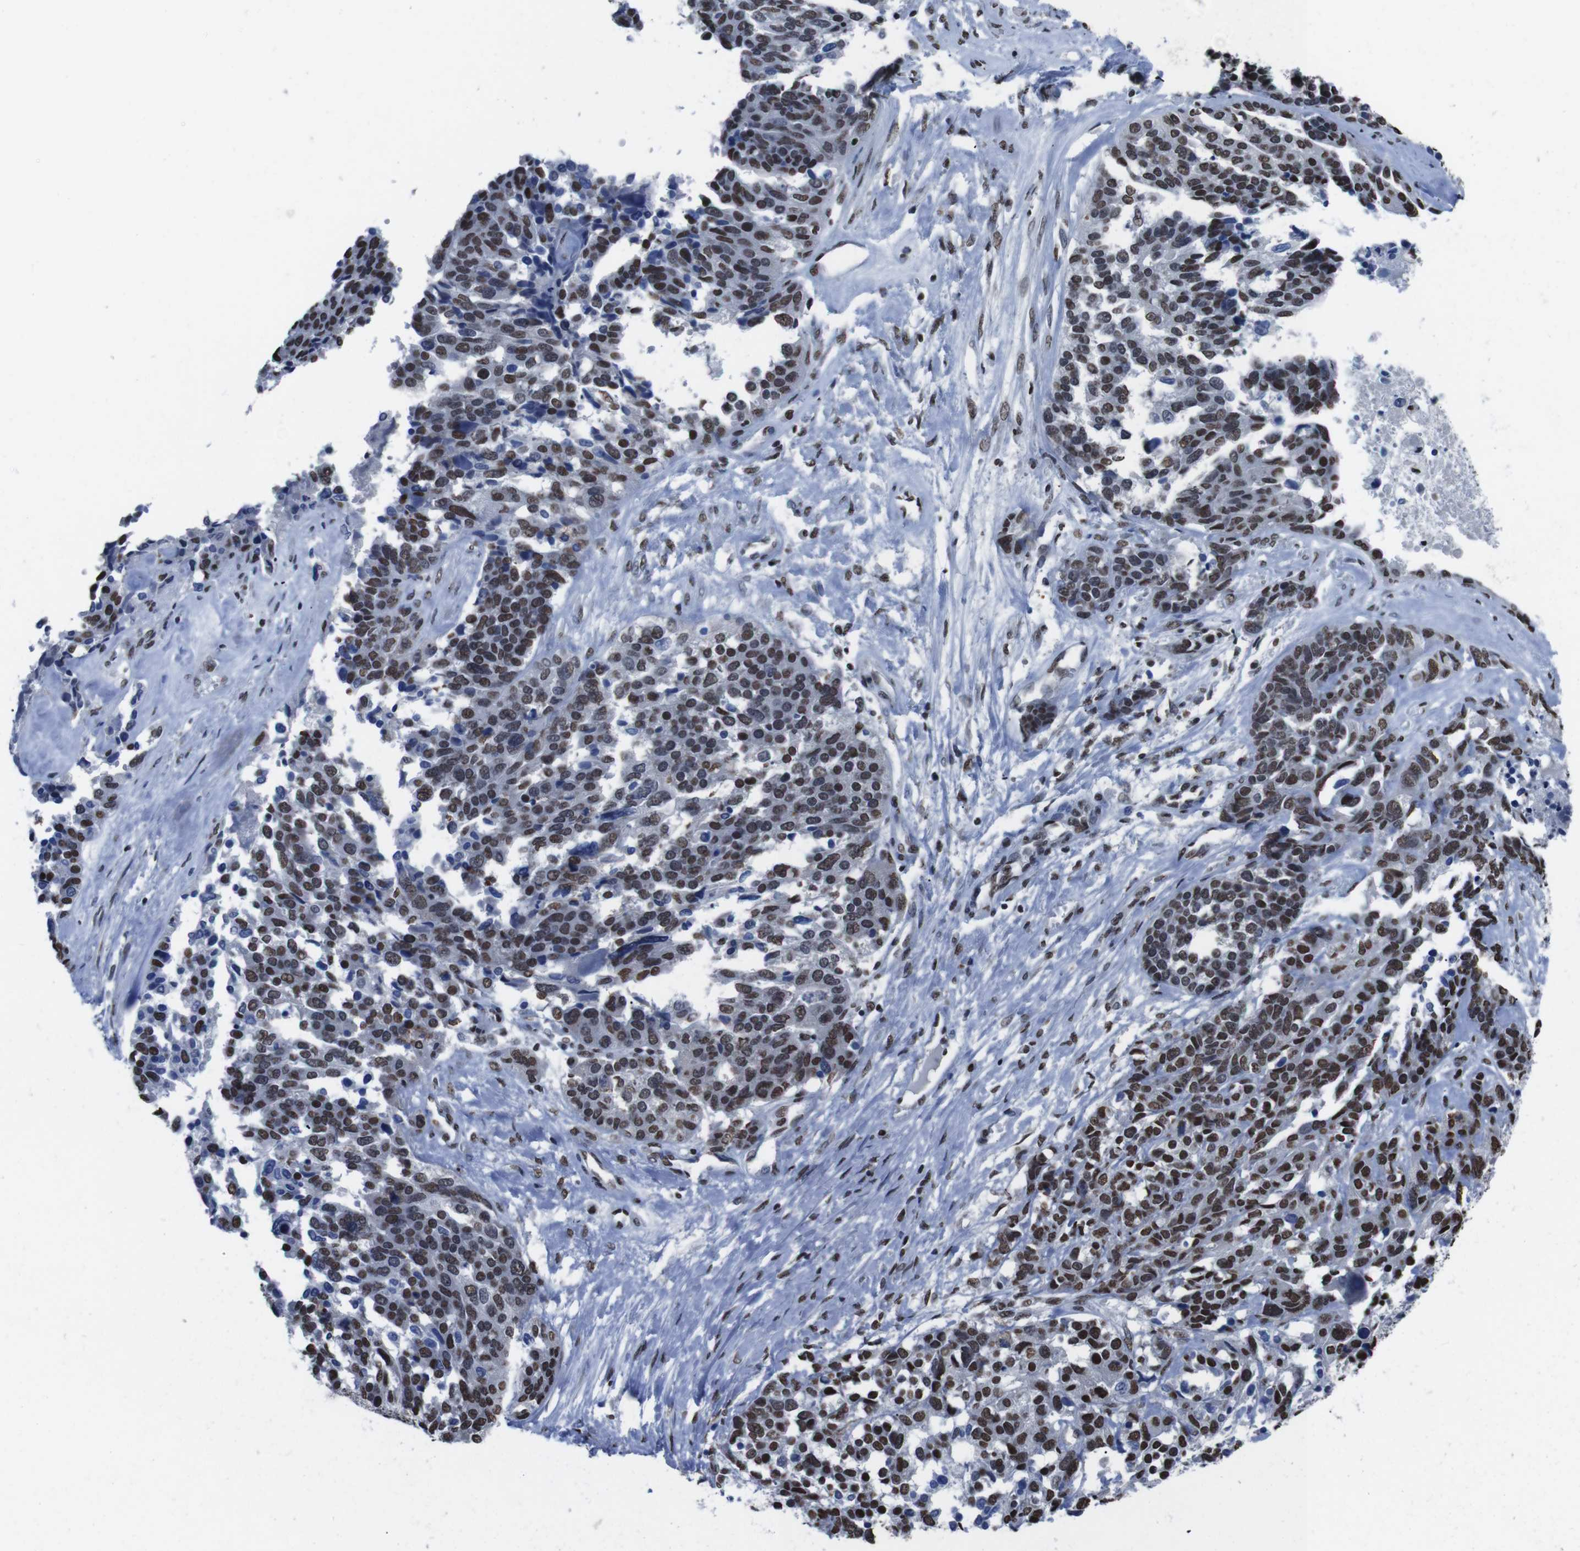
{"staining": {"intensity": "moderate", "quantity": ">75%", "location": "nuclear"}, "tissue": "ovarian cancer", "cell_type": "Tumor cells", "image_type": "cancer", "snomed": [{"axis": "morphology", "description": "Cystadenocarcinoma, serous, NOS"}, {"axis": "topography", "description": "Ovary"}], "caption": "A high-resolution photomicrograph shows IHC staining of ovarian cancer (serous cystadenocarcinoma), which demonstrates moderate nuclear positivity in about >75% of tumor cells.", "gene": "PIP4P2", "patient": {"sex": "female", "age": 44}}